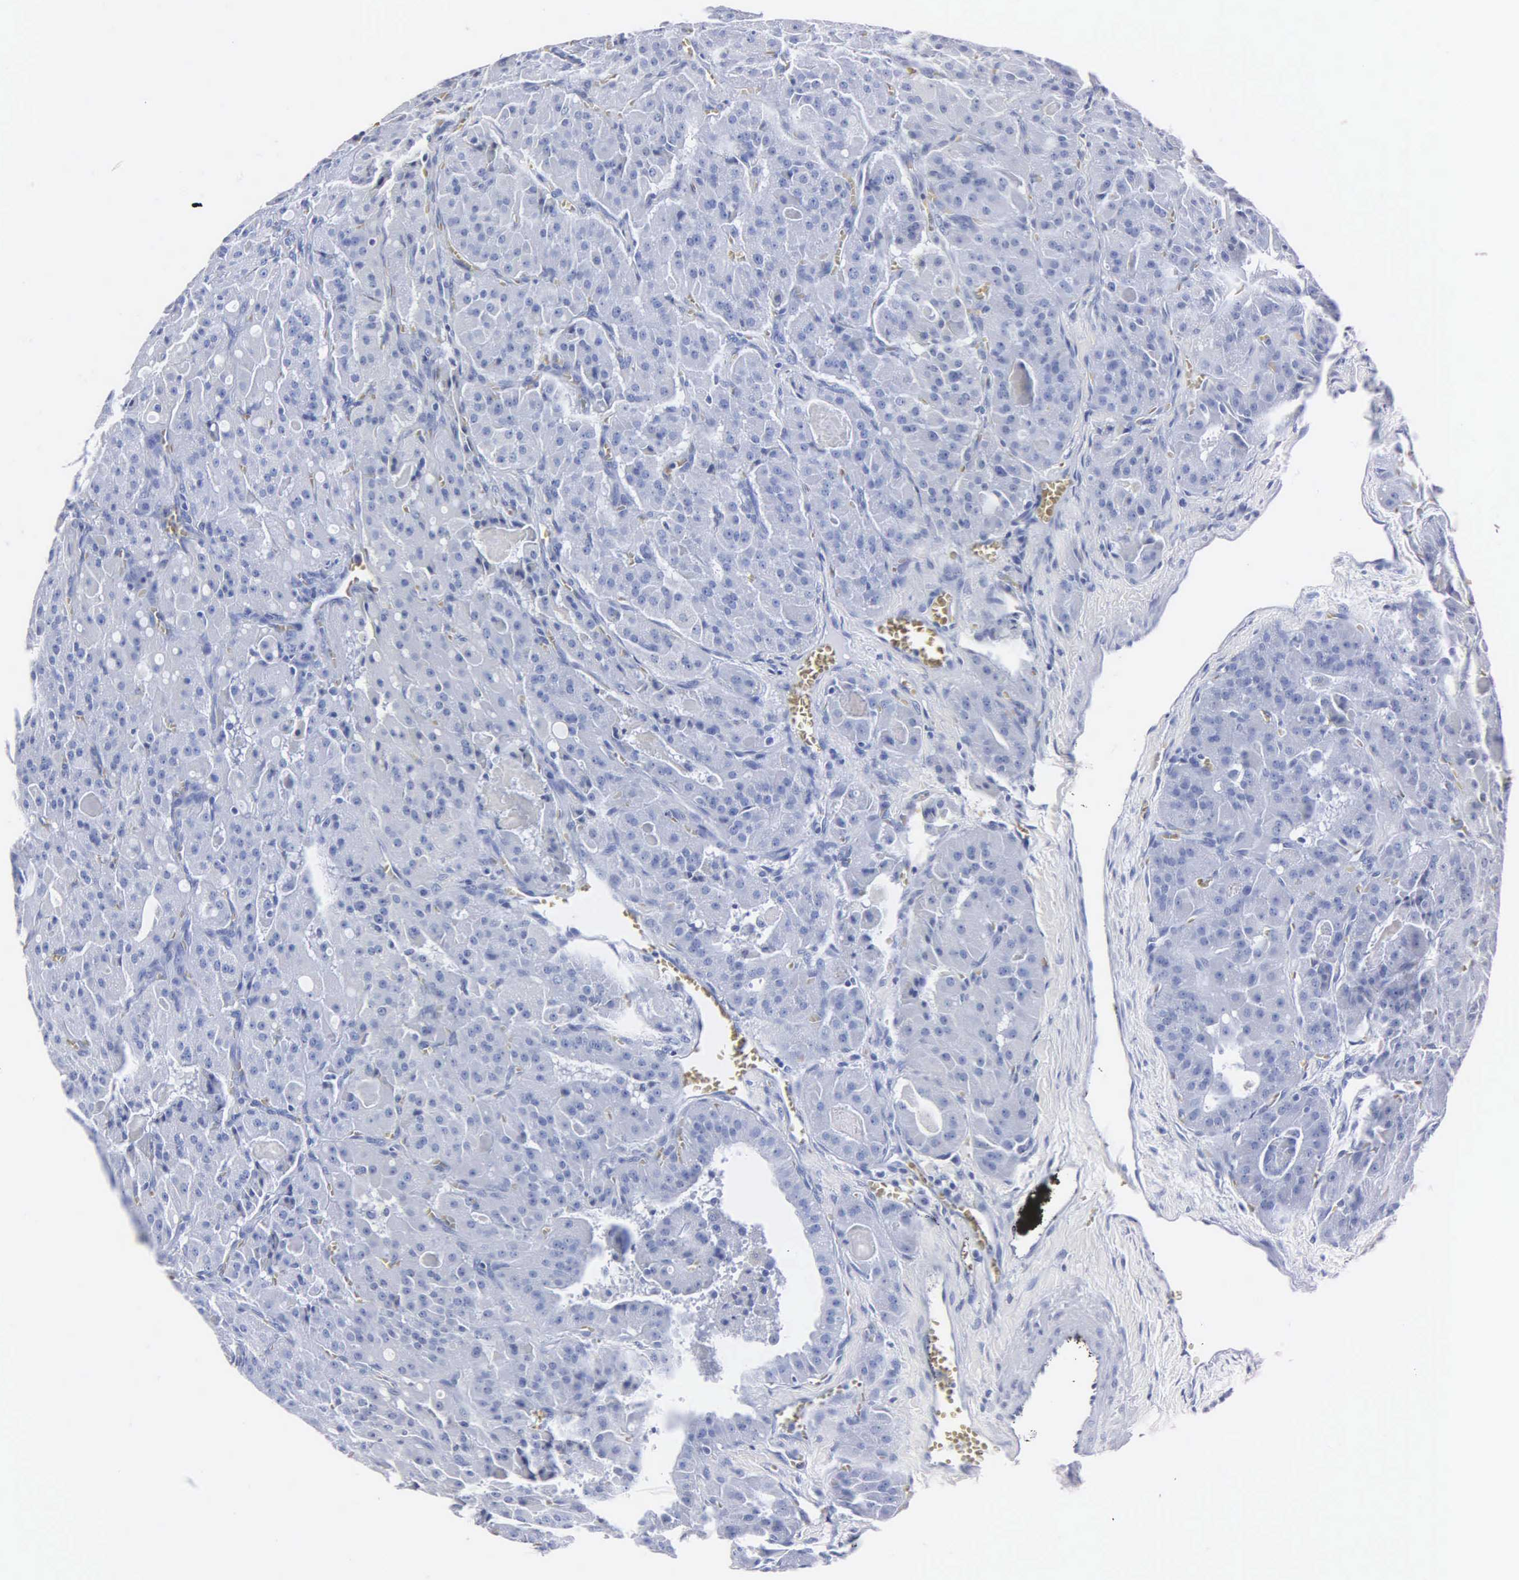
{"staining": {"intensity": "negative", "quantity": "none", "location": "none"}, "tissue": "thyroid cancer", "cell_type": "Tumor cells", "image_type": "cancer", "snomed": [{"axis": "morphology", "description": "Carcinoma, NOS"}, {"axis": "topography", "description": "Thyroid gland"}], "caption": "A high-resolution image shows immunohistochemistry staining of thyroid cancer, which exhibits no significant positivity in tumor cells.", "gene": "MB", "patient": {"sex": "male", "age": 76}}